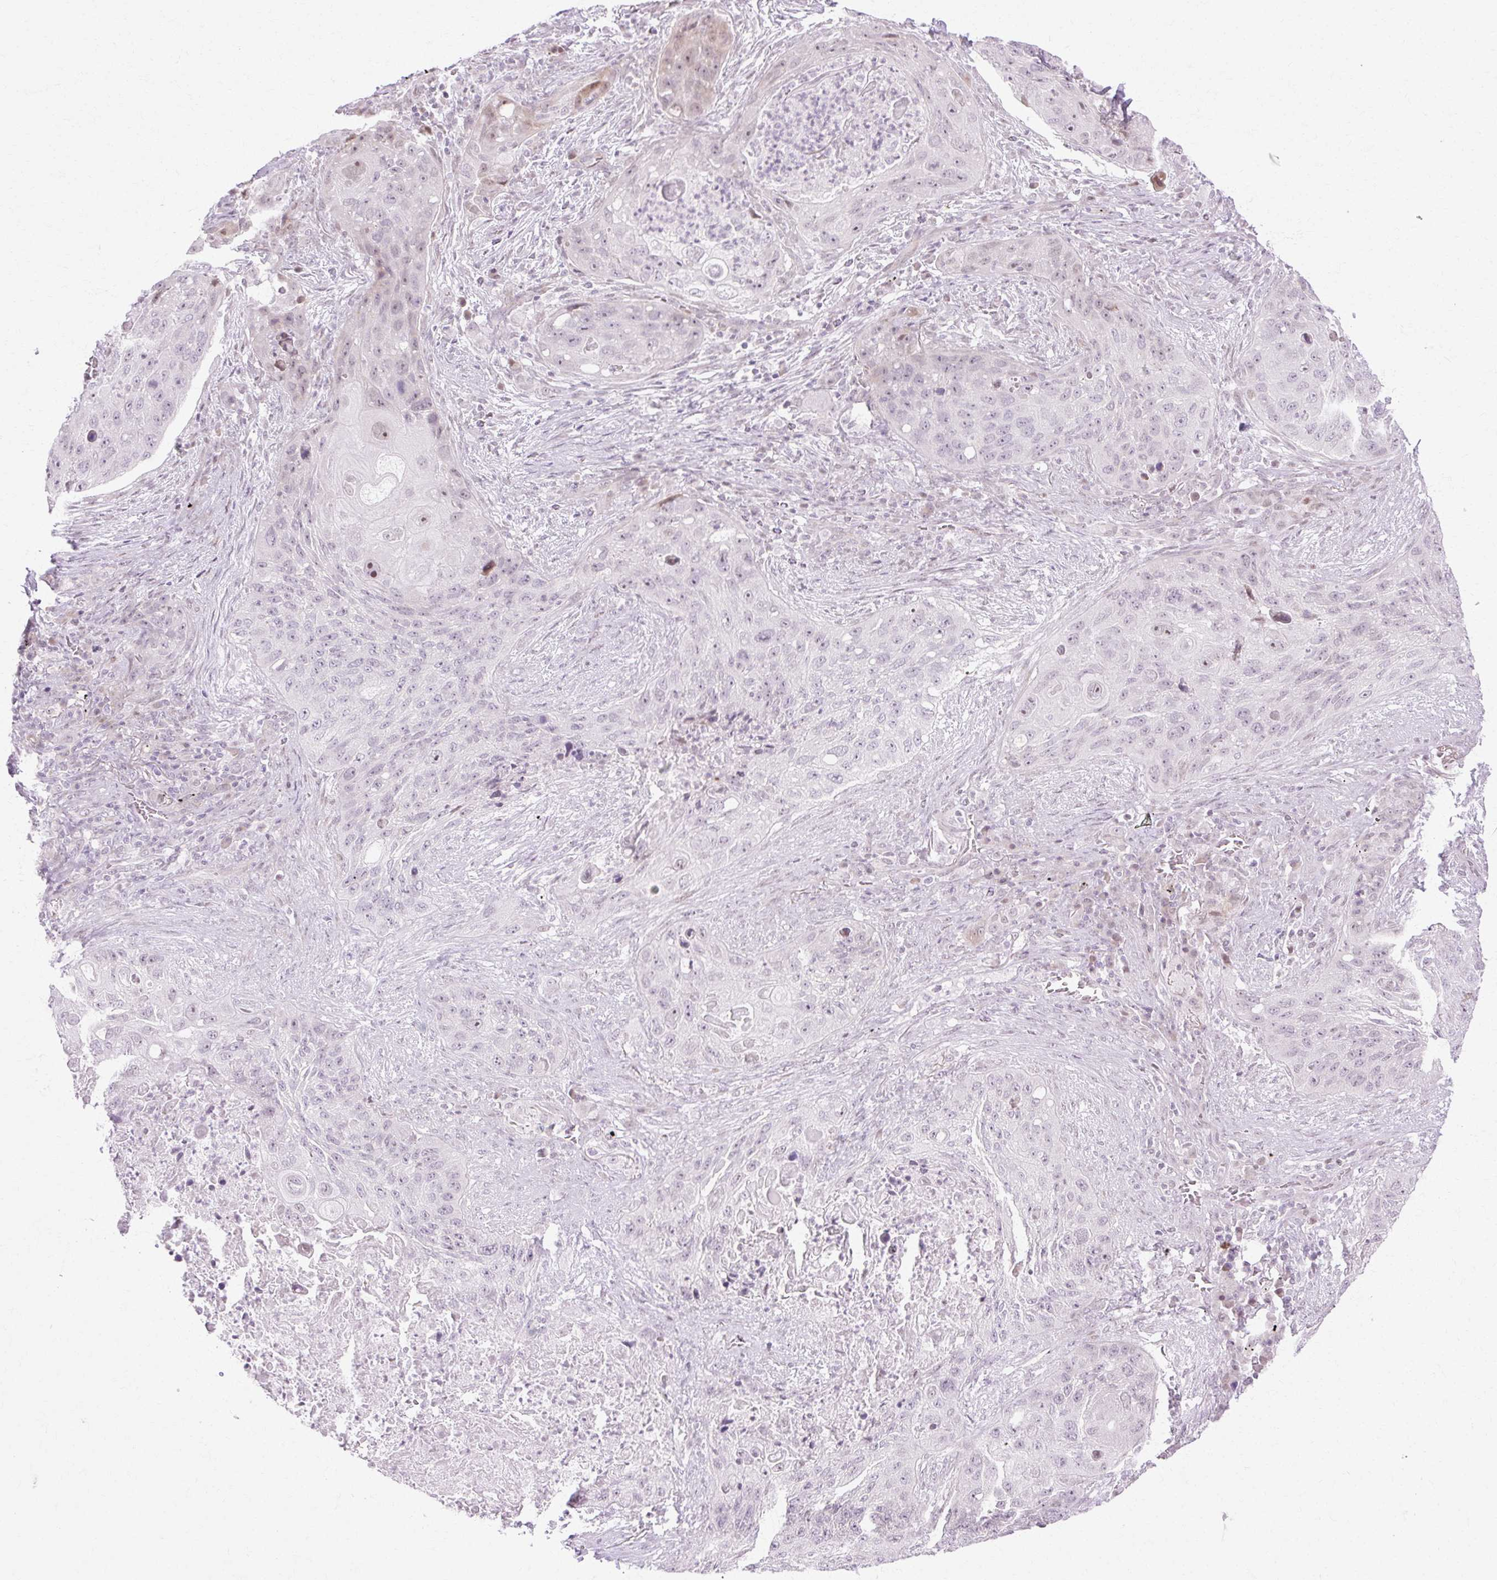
{"staining": {"intensity": "negative", "quantity": "none", "location": "none"}, "tissue": "lung cancer", "cell_type": "Tumor cells", "image_type": "cancer", "snomed": [{"axis": "morphology", "description": "Squamous cell carcinoma, NOS"}, {"axis": "topography", "description": "Lung"}], "caption": "Tumor cells are negative for protein expression in human squamous cell carcinoma (lung).", "gene": "C3orf49", "patient": {"sex": "female", "age": 63}}